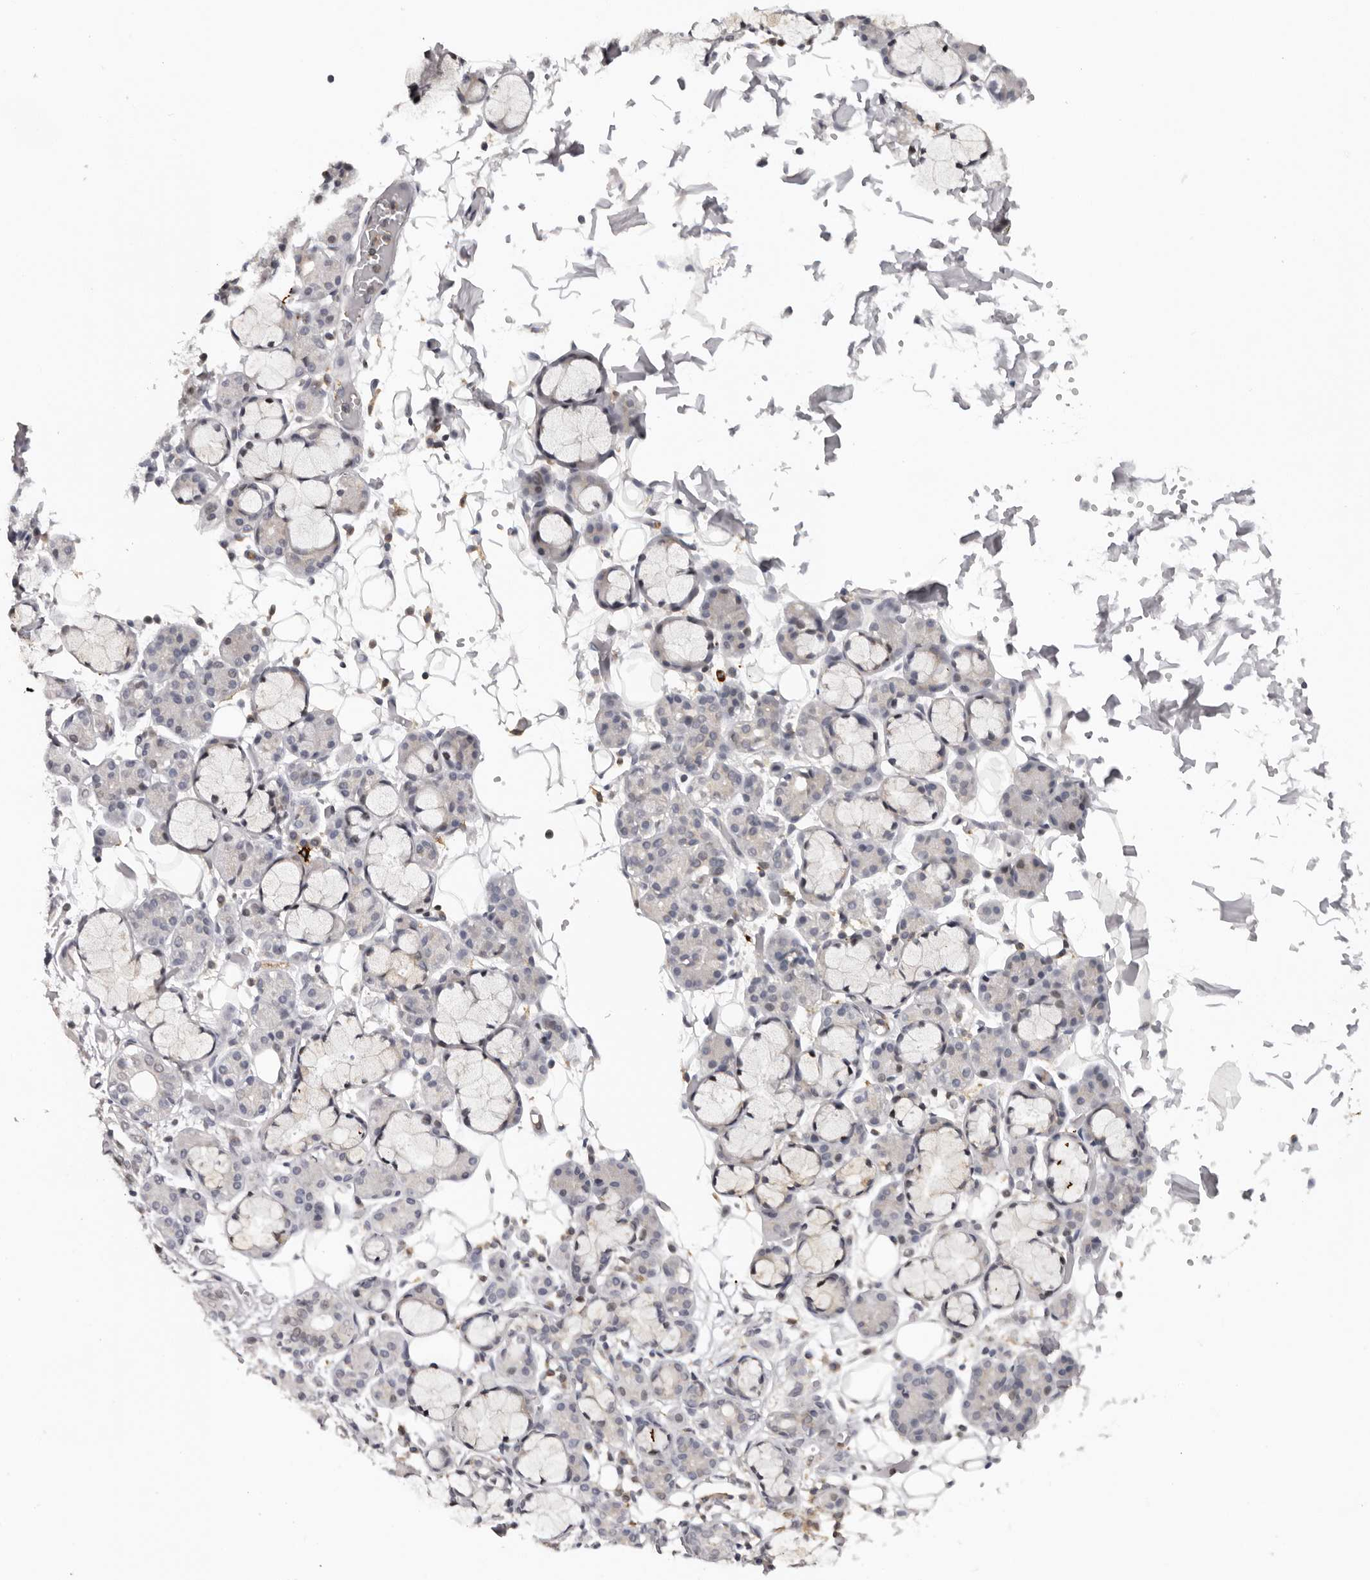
{"staining": {"intensity": "negative", "quantity": "none", "location": "none"}, "tissue": "salivary gland", "cell_type": "Glandular cells", "image_type": "normal", "snomed": [{"axis": "morphology", "description": "Normal tissue, NOS"}, {"axis": "topography", "description": "Salivary gland"}], "caption": "This is an immunohistochemistry histopathology image of benign human salivary gland. There is no expression in glandular cells.", "gene": "KIF2B", "patient": {"sex": "male", "age": 63}}